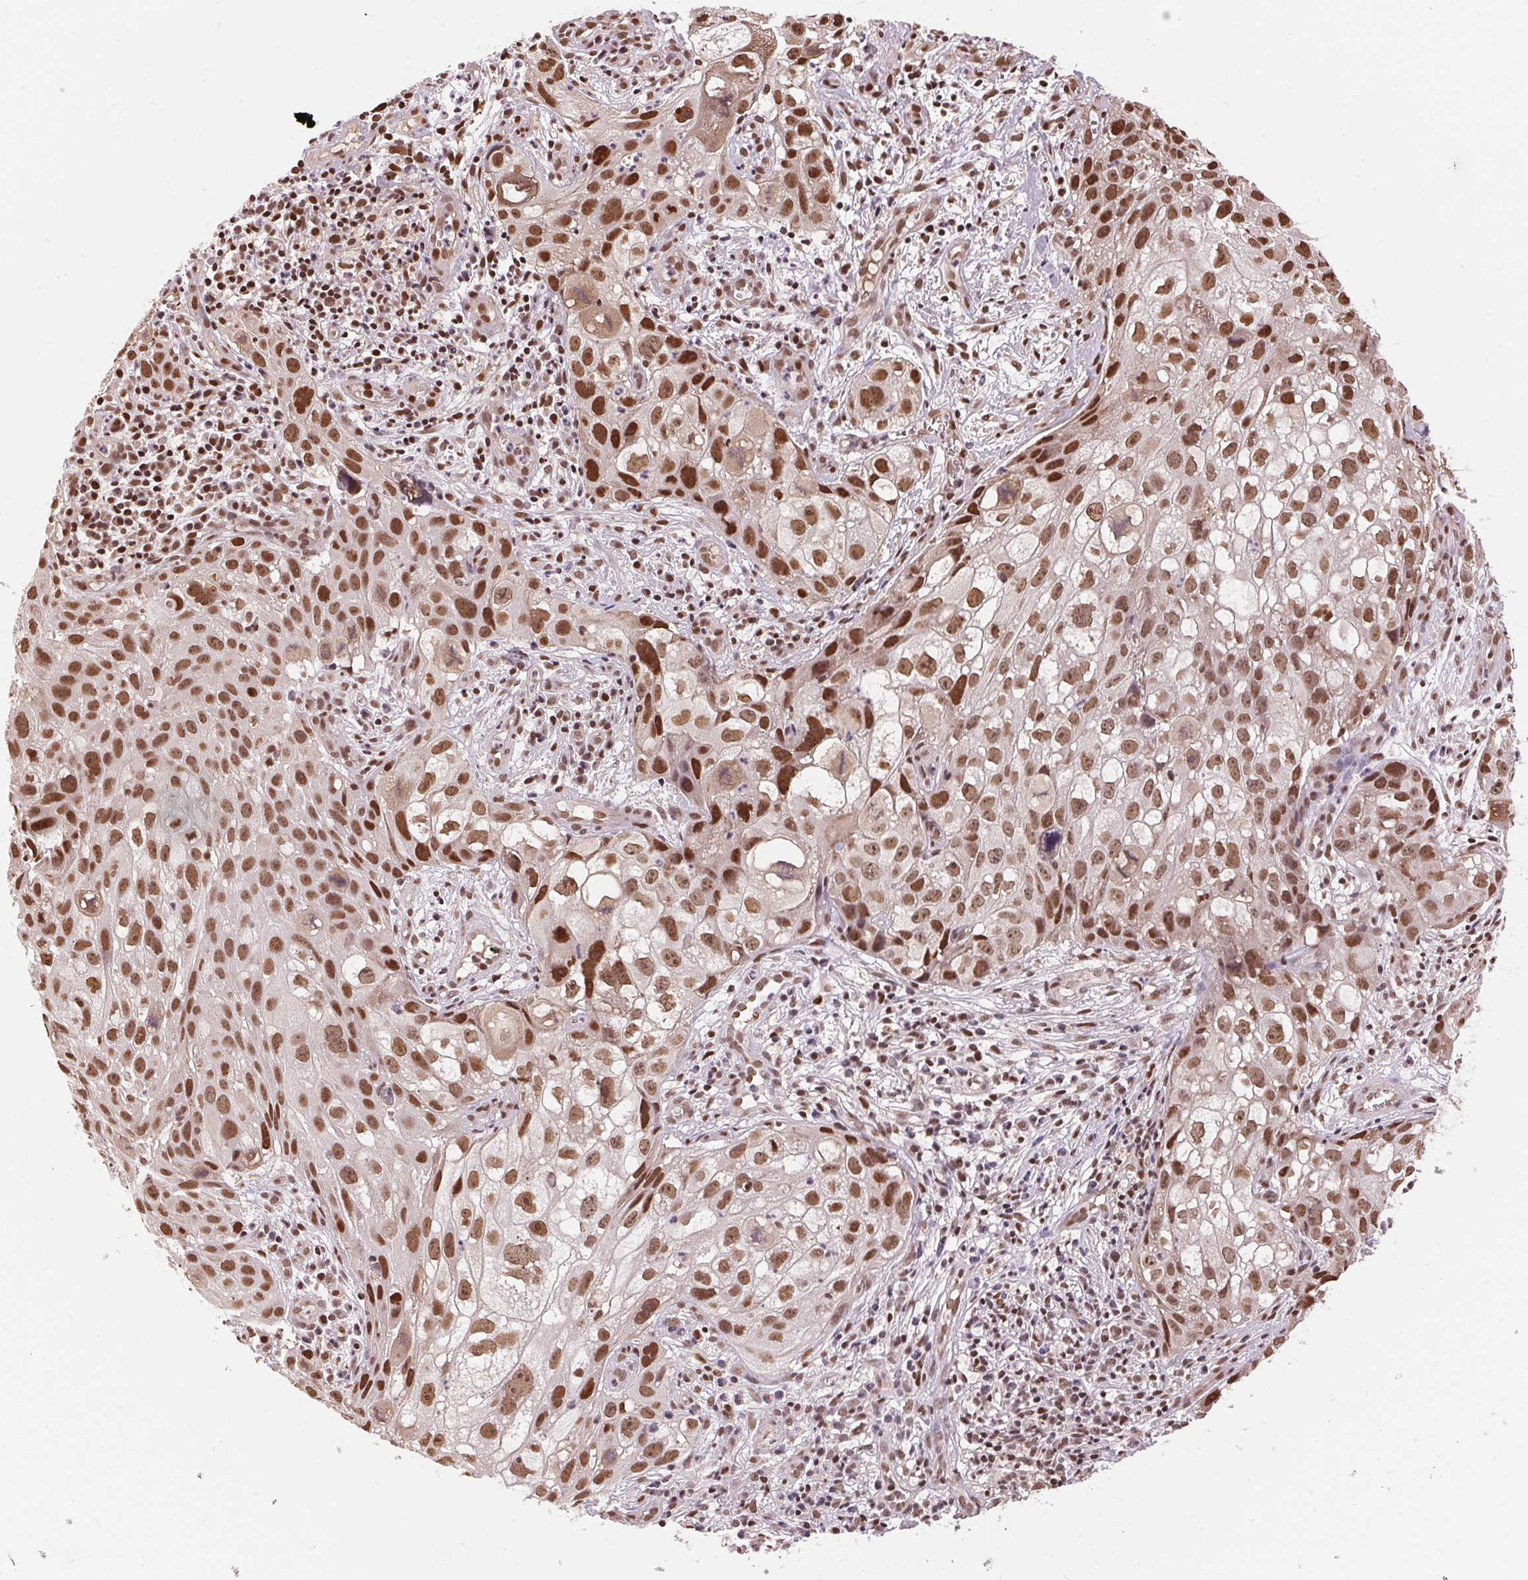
{"staining": {"intensity": "strong", "quantity": ">75%", "location": "nuclear"}, "tissue": "cervical cancer", "cell_type": "Tumor cells", "image_type": "cancer", "snomed": [{"axis": "morphology", "description": "Squamous cell carcinoma, NOS"}, {"axis": "topography", "description": "Cervix"}], "caption": "High-magnification brightfield microscopy of squamous cell carcinoma (cervical) stained with DAB (3,3'-diaminobenzidine) (brown) and counterstained with hematoxylin (blue). tumor cells exhibit strong nuclear staining is appreciated in approximately>75% of cells.", "gene": "RAD23A", "patient": {"sex": "female", "age": 53}}